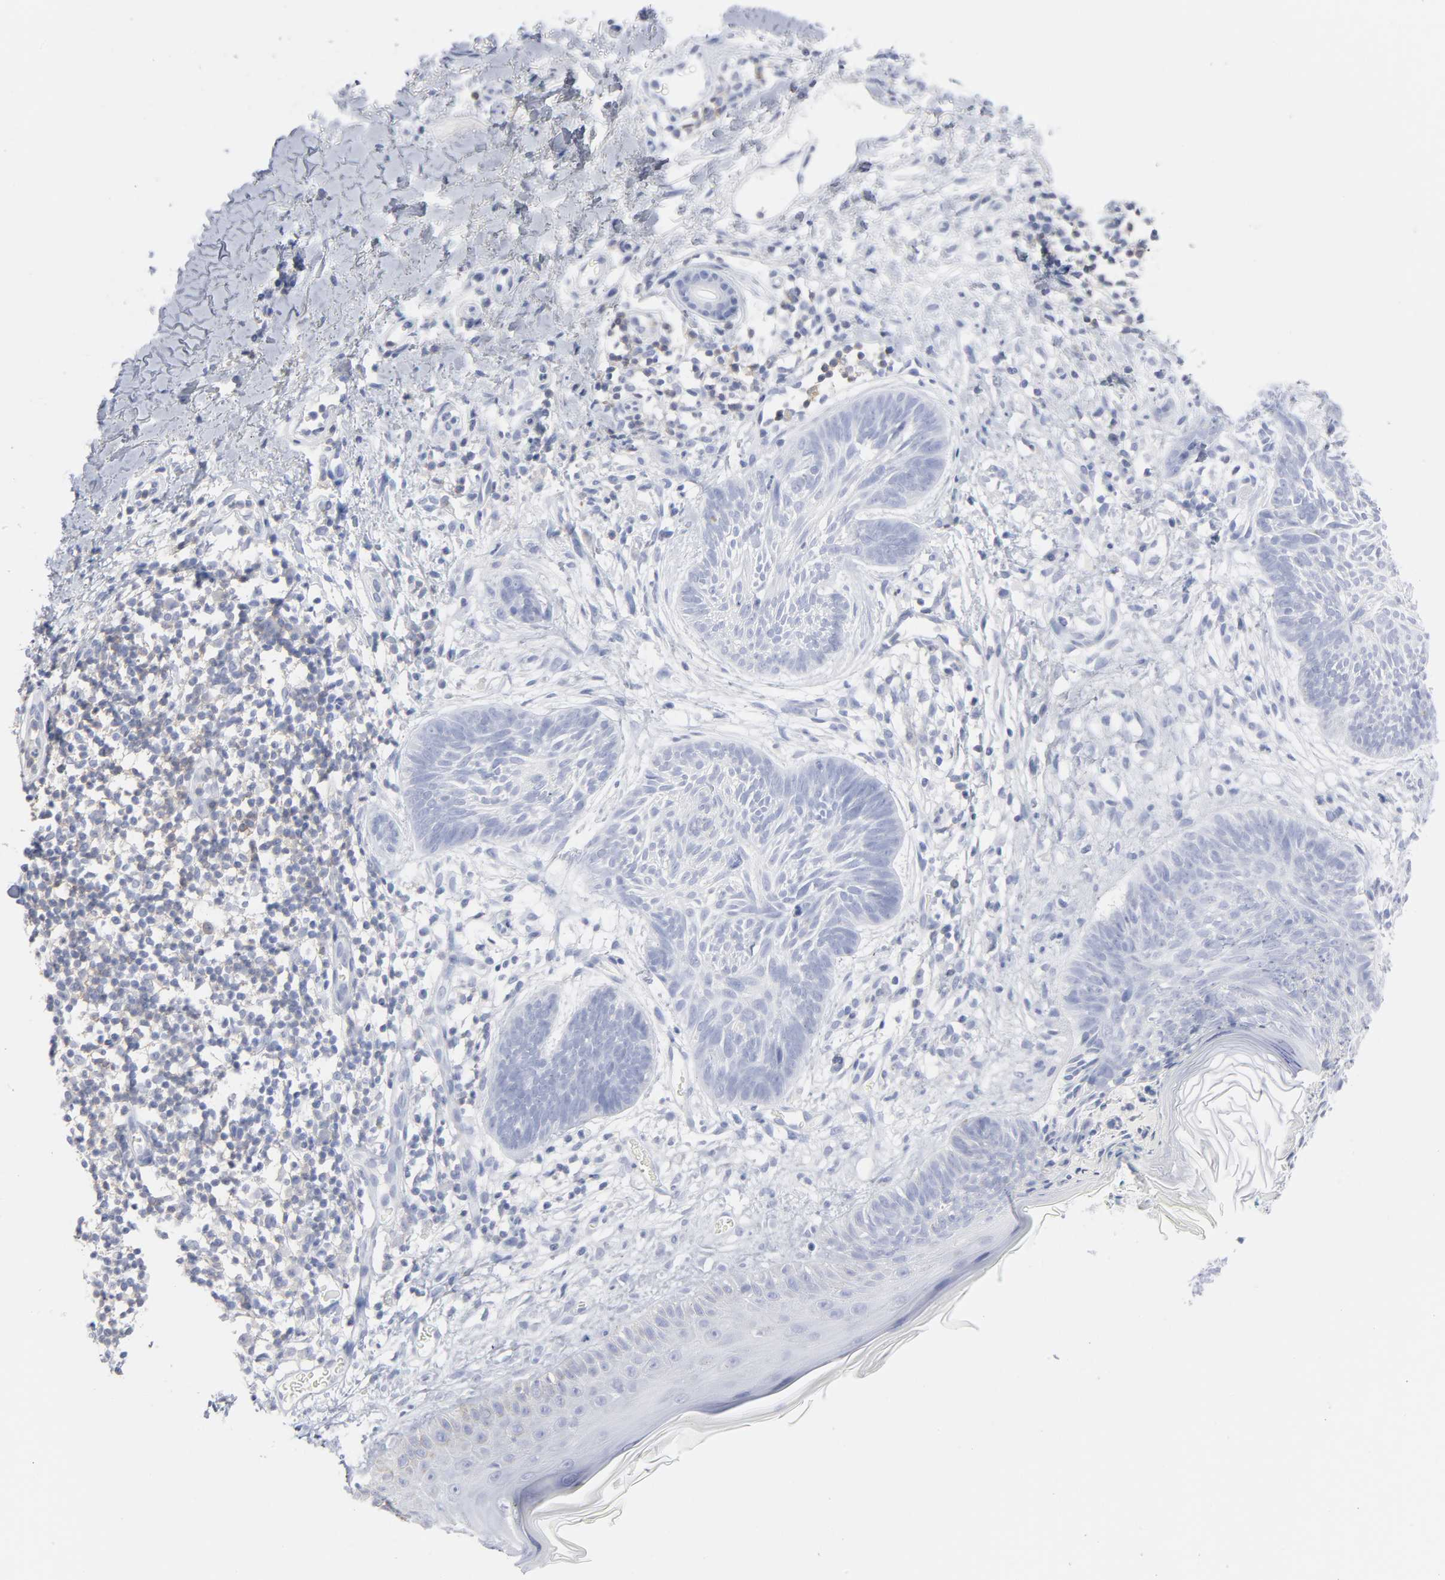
{"staining": {"intensity": "negative", "quantity": "none", "location": "none"}, "tissue": "skin cancer", "cell_type": "Tumor cells", "image_type": "cancer", "snomed": [{"axis": "morphology", "description": "Normal tissue, NOS"}, {"axis": "morphology", "description": "Basal cell carcinoma"}, {"axis": "topography", "description": "Skin"}], "caption": "Tumor cells are negative for brown protein staining in skin basal cell carcinoma. Nuclei are stained in blue.", "gene": "P2RY8", "patient": {"sex": "male", "age": 71}}